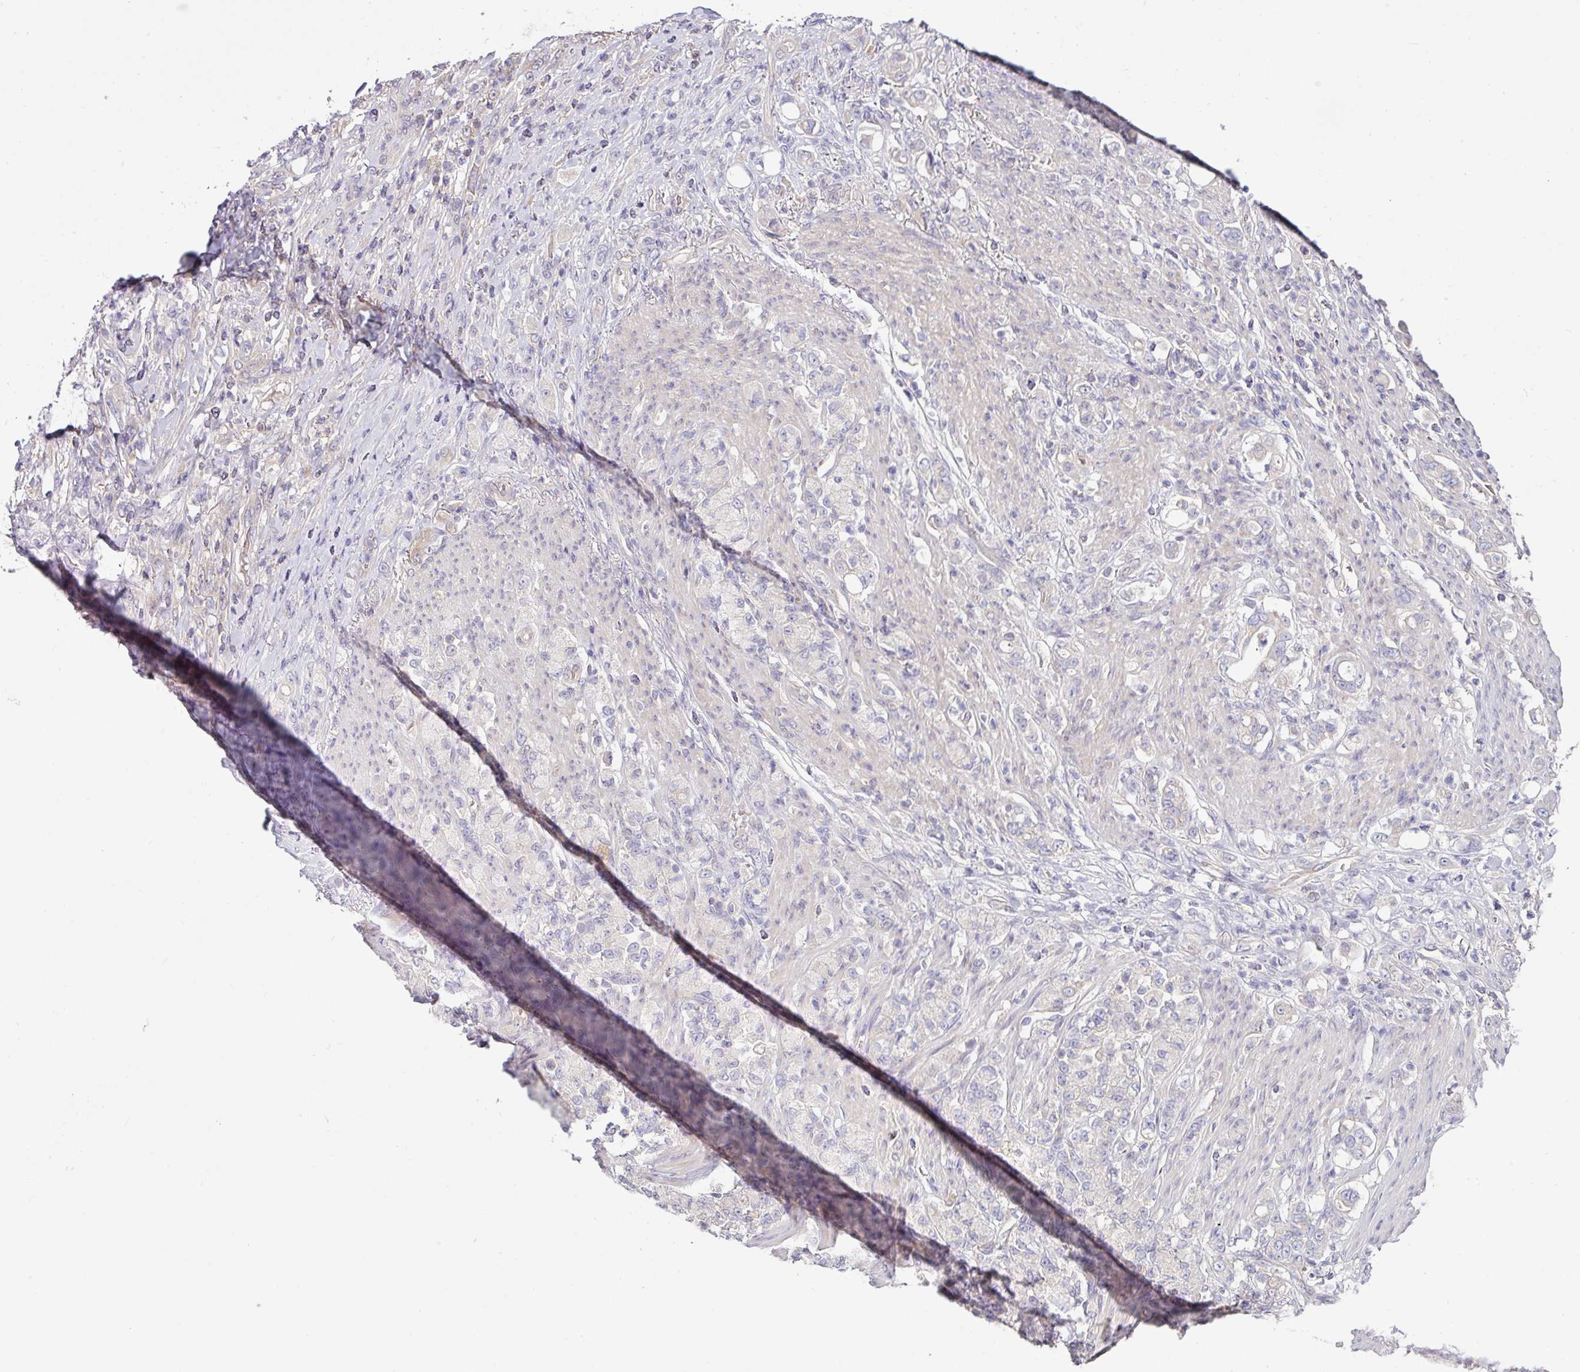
{"staining": {"intensity": "negative", "quantity": "none", "location": "none"}, "tissue": "stomach cancer", "cell_type": "Tumor cells", "image_type": "cancer", "snomed": [{"axis": "morphology", "description": "Normal tissue, NOS"}, {"axis": "morphology", "description": "Adenocarcinoma, NOS"}, {"axis": "topography", "description": "Stomach"}], "caption": "IHC image of neoplastic tissue: stomach cancer (adenocarcinoma) stained with DAB demonstrates no significant protein staining in tumor cells.", "gene": "SLAMF6", "patient": {"sex": "female", "age": 79}}